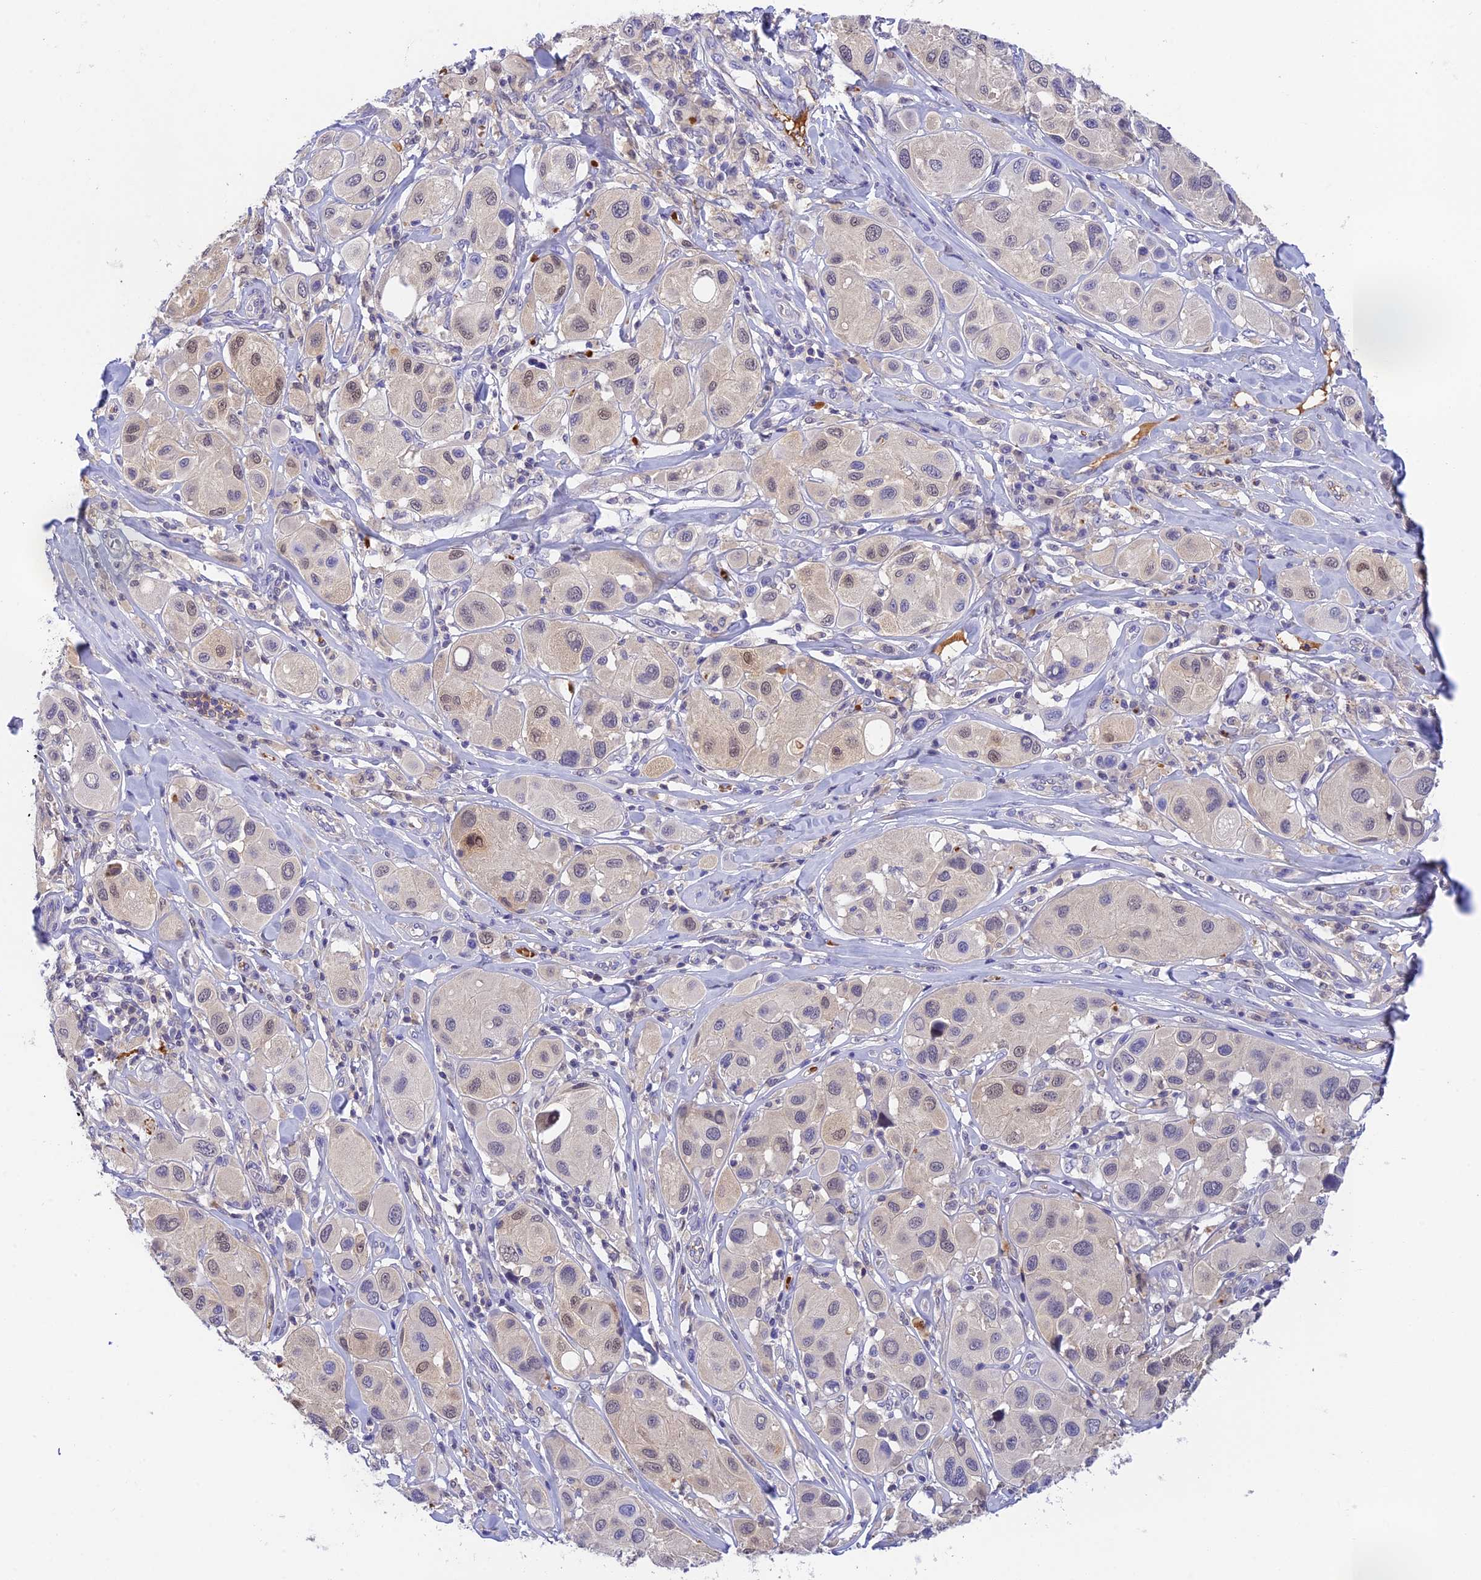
{"staining": {"intensity": "weak", "quantity": "<25%", "location": "nuclear"}, "tissue": "melanoma", "cell_type": "Tumor cells", "image_type": "cancer", "snomed": [{"axis": "morphology", "description": "Malignant melanoma, Metastatic site"}, {"axis": "topography", "description": "Skin"}], "caption": "This is an IHC micrograph of melanoma. There is no positivity in tumor cells.", "gene": "HDHD2", "patient": {"sex": "male", "age": 41}}